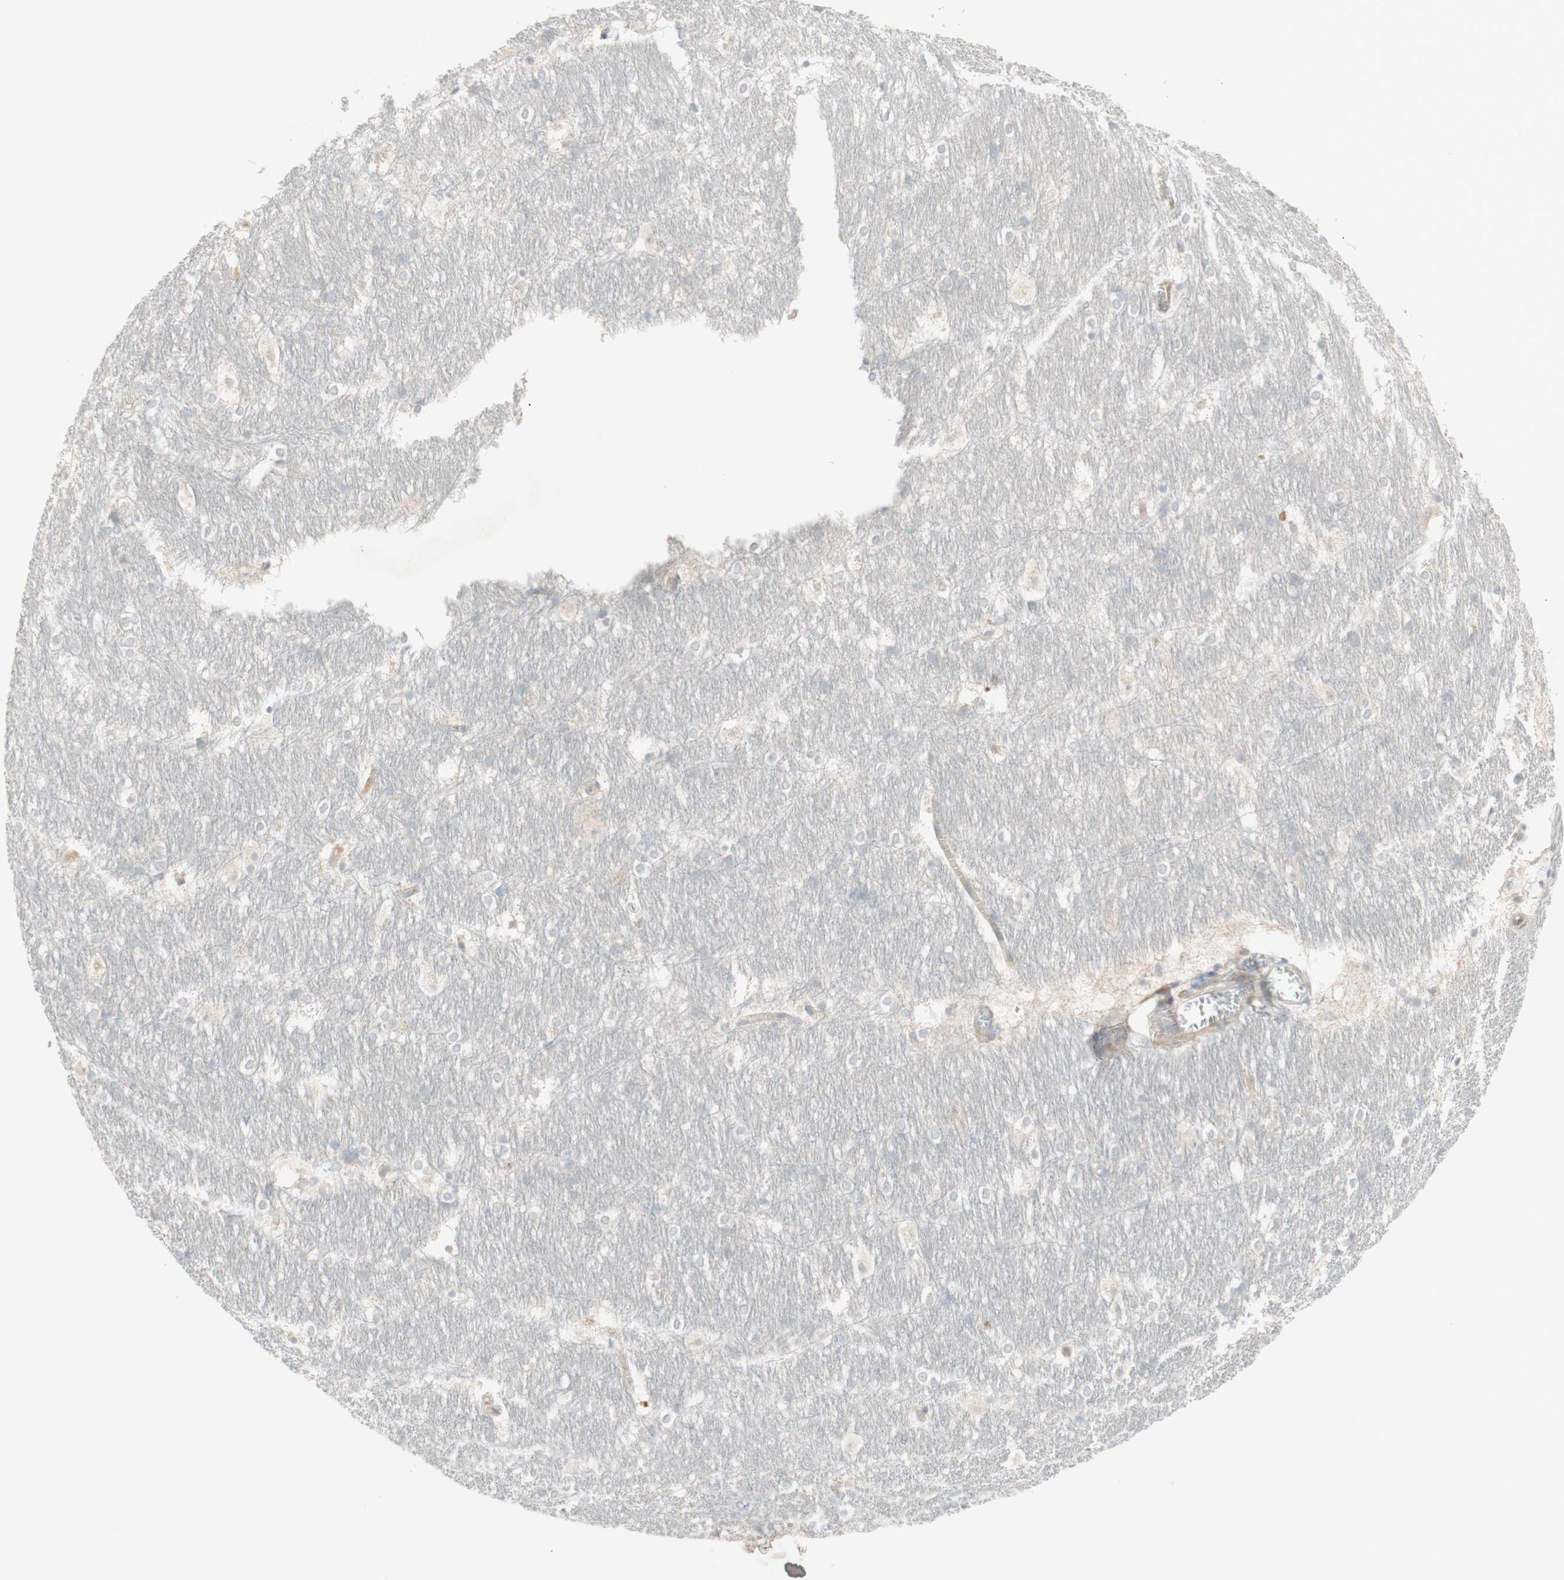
{"staining": {"intensity": "moderate", "quantity": "<25%", "location": "cytoplasmic/membranous"}, "tissue": "hippocampus", "cell_type": "Glial cells", "image_type": "normal", "snomed": [{"axis": "morphology", "description": "Normal tissue, NOS"}, {"axis": "topography", "description": "Hippocampus"}], "caption": "Unremarkable hippocampus shows moderate cytoplasmic/membranous positivity in approximately <25% of glial cells Using DAB (brown) and hematoxylin (blue) stains, captured at high magnification using brightfield microscopy..", "gene": "PTGER4", "patient": {"sex": "female", "age": 19}}